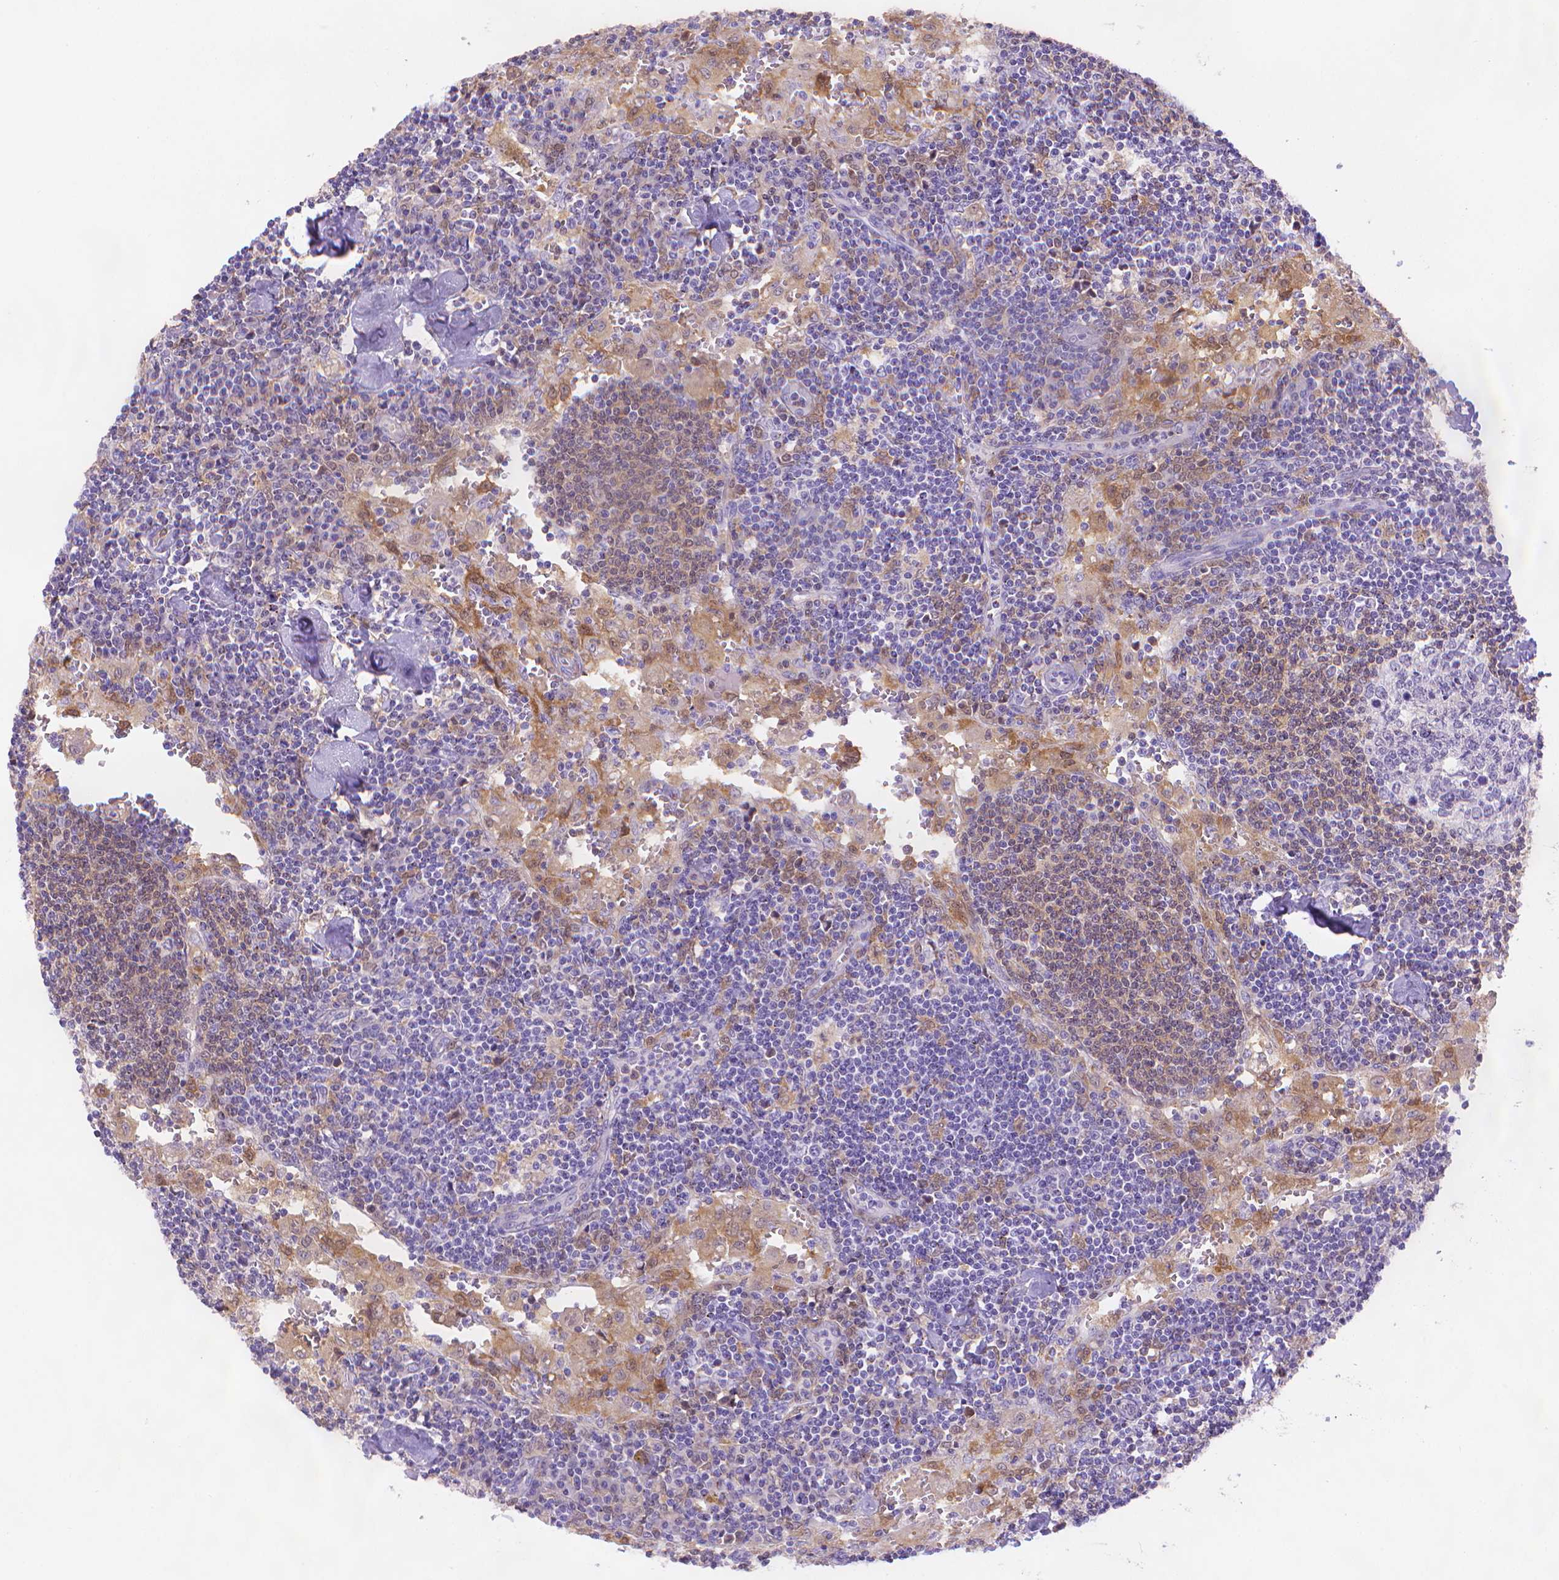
{"staining": {"intensity": "negative", "quantity": "none", "location": "none"}, "tissue": "lymph node", "cell_type": "Germinal center cells", "image_type": "normal", "snomed": [{"axis": "morphology", "description": "Normal tissue, NOS"}, {"axis": "topography", "description": "Lymph node"}], "caption": "High power microscopy micrograph of an IHC micrograph of benign lymph node, revealing no significant positivity in germinal center cells.", "gene": "FGD2", "patient": {"sex": "male", "age": 55}}